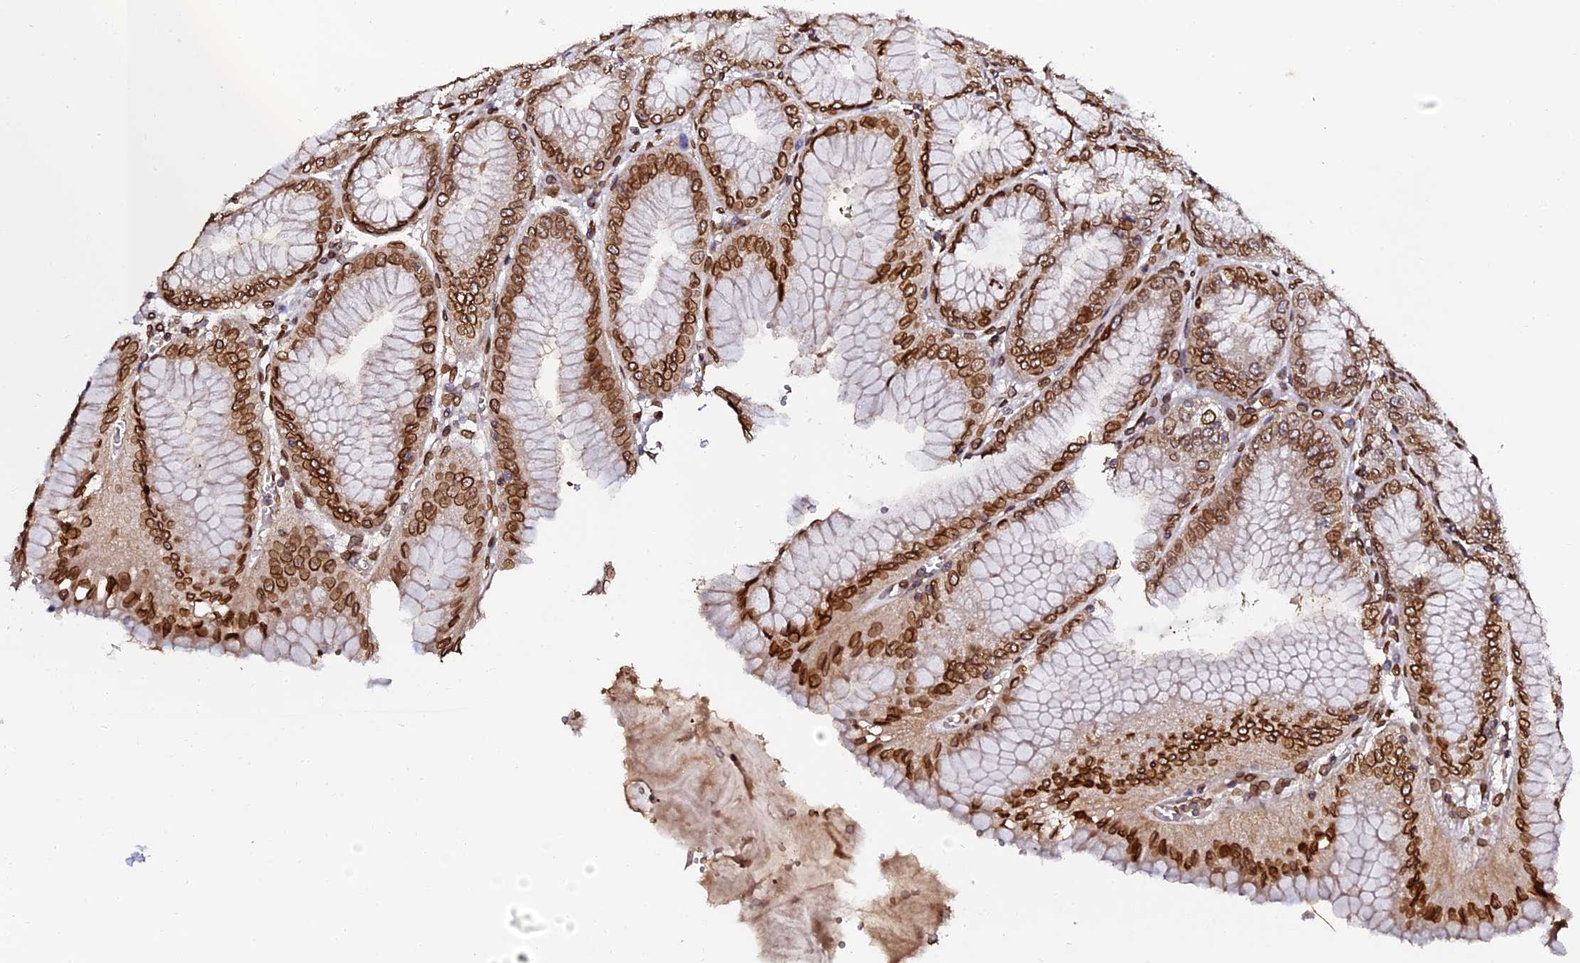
{"staining": {"intensity": "strong", "quantity": ">75%", "location": "cytoplasmic/membranous,nuclear"}, "tissue": "stomach", "cell_type": "Glandular cells", "image_type": "normal", "snomed": [{"axis": "morphology", "description": "Normal tissue, NOS"}, {"axis": "topography", "description": "Stomach, lower"}], "caption": "Normal stomach shows strong cytoplasmic/membranous,nuclear staining in approximately >75% of glandular cells.", "gene": "ANAPC5", "patient": {"sex": "male", "age": 71}}